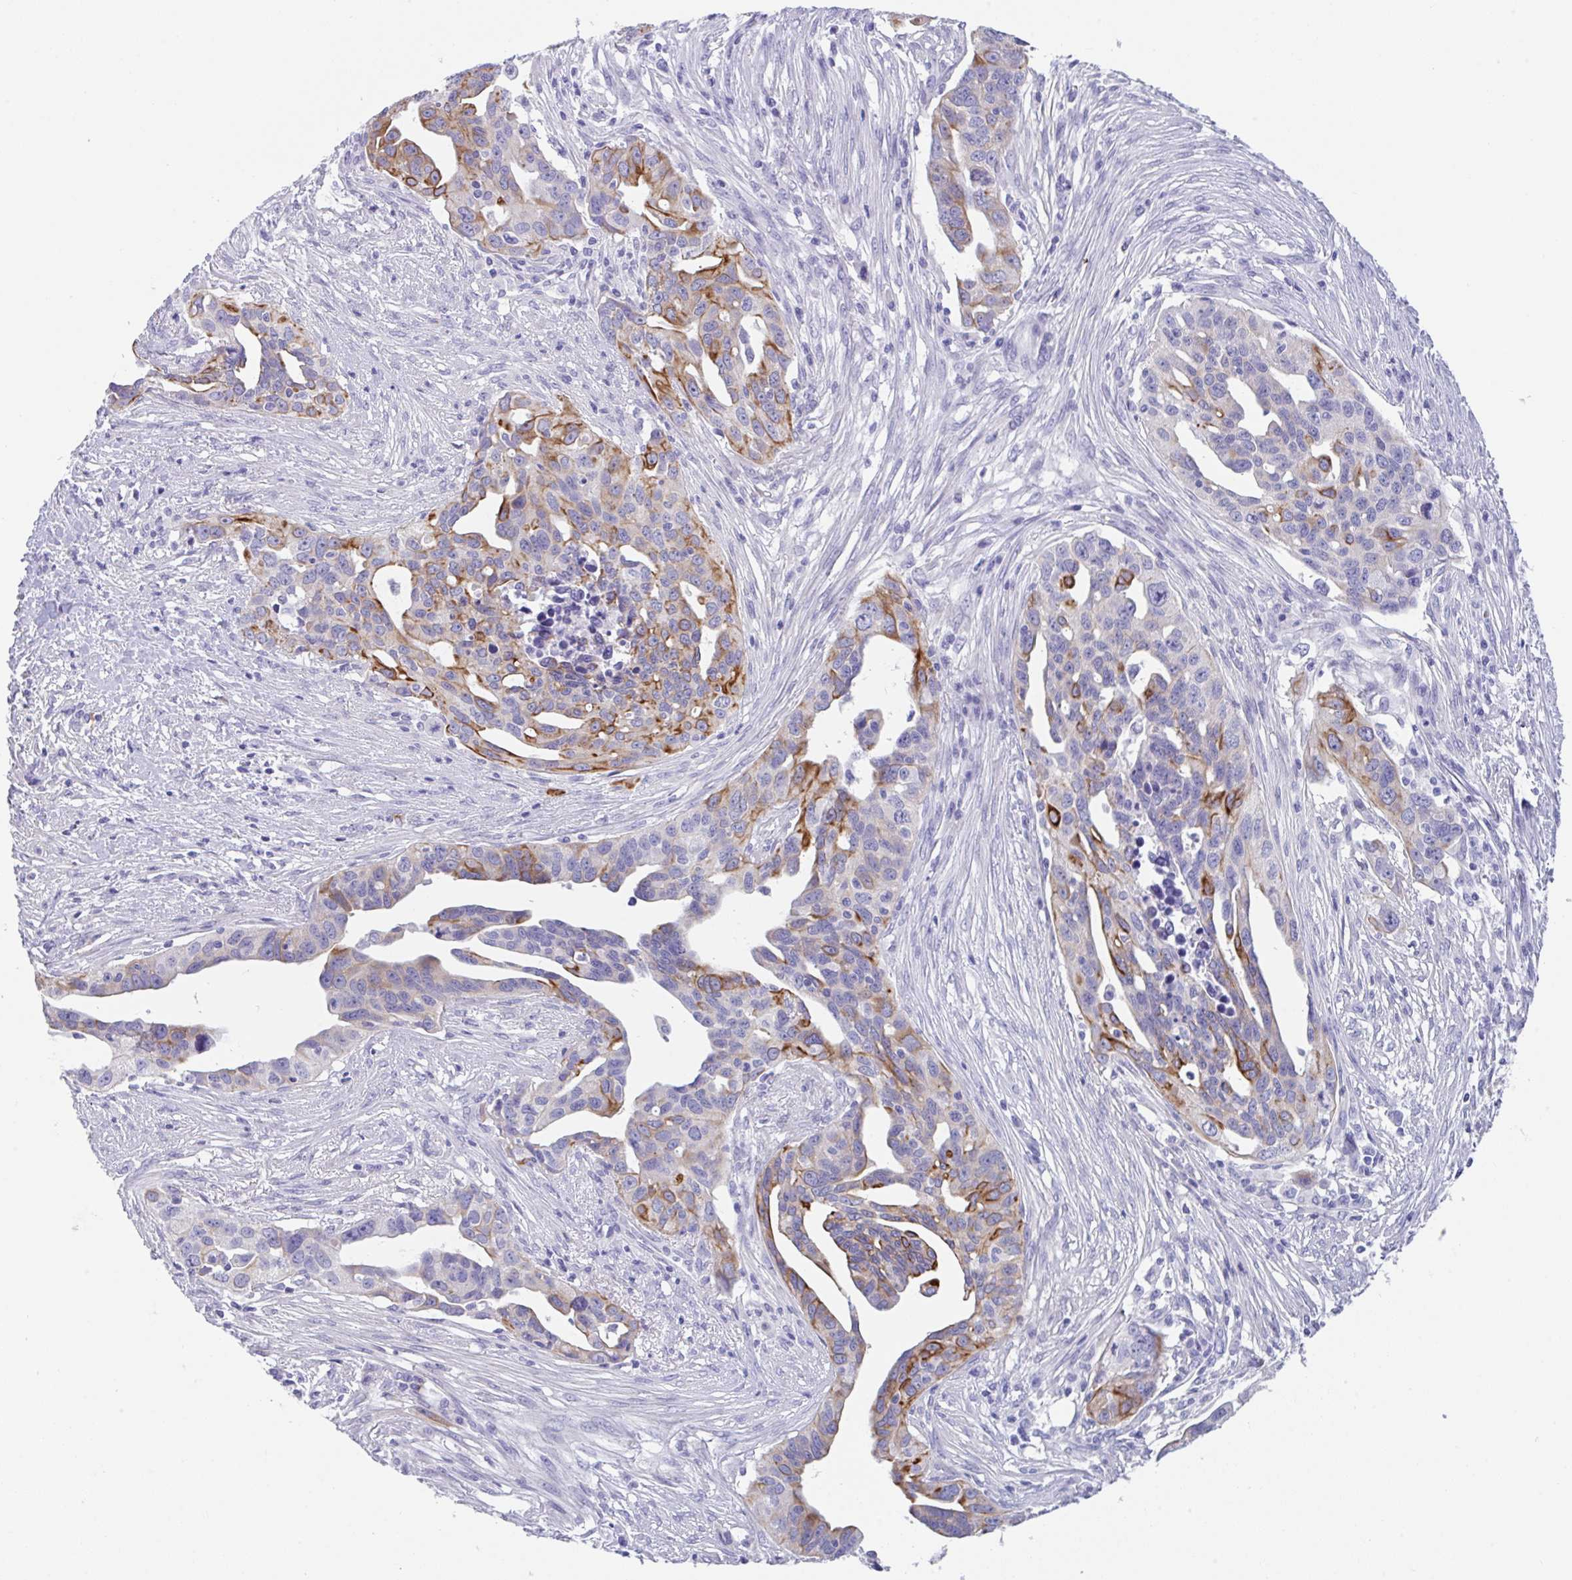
{"staining": {"intensity": "moderate", "quantity": "<25%", "location": "cytoplasmic/membranous"}, "tissue": "ovarian cancer", "cell_type": "Tumor cells", "image_type": "cancer", "snomed": [{"axis": "morphology", "description": "Carcinoma, endometroid"}, {"axis": "morphology", "description": "Cystadenocarcinoma, serous, NOS"}, {"axis": "topography", "description": "Ovary"}], "caption": "Approximately <25% of tumor cells in human ovarian cancer reveal moderate cytoplasmic/membranous protein positivity as visualized by brown immunohistochemical staining.", "gene": "TRAF4", "patient": {"sex": "female", "age": 45}}